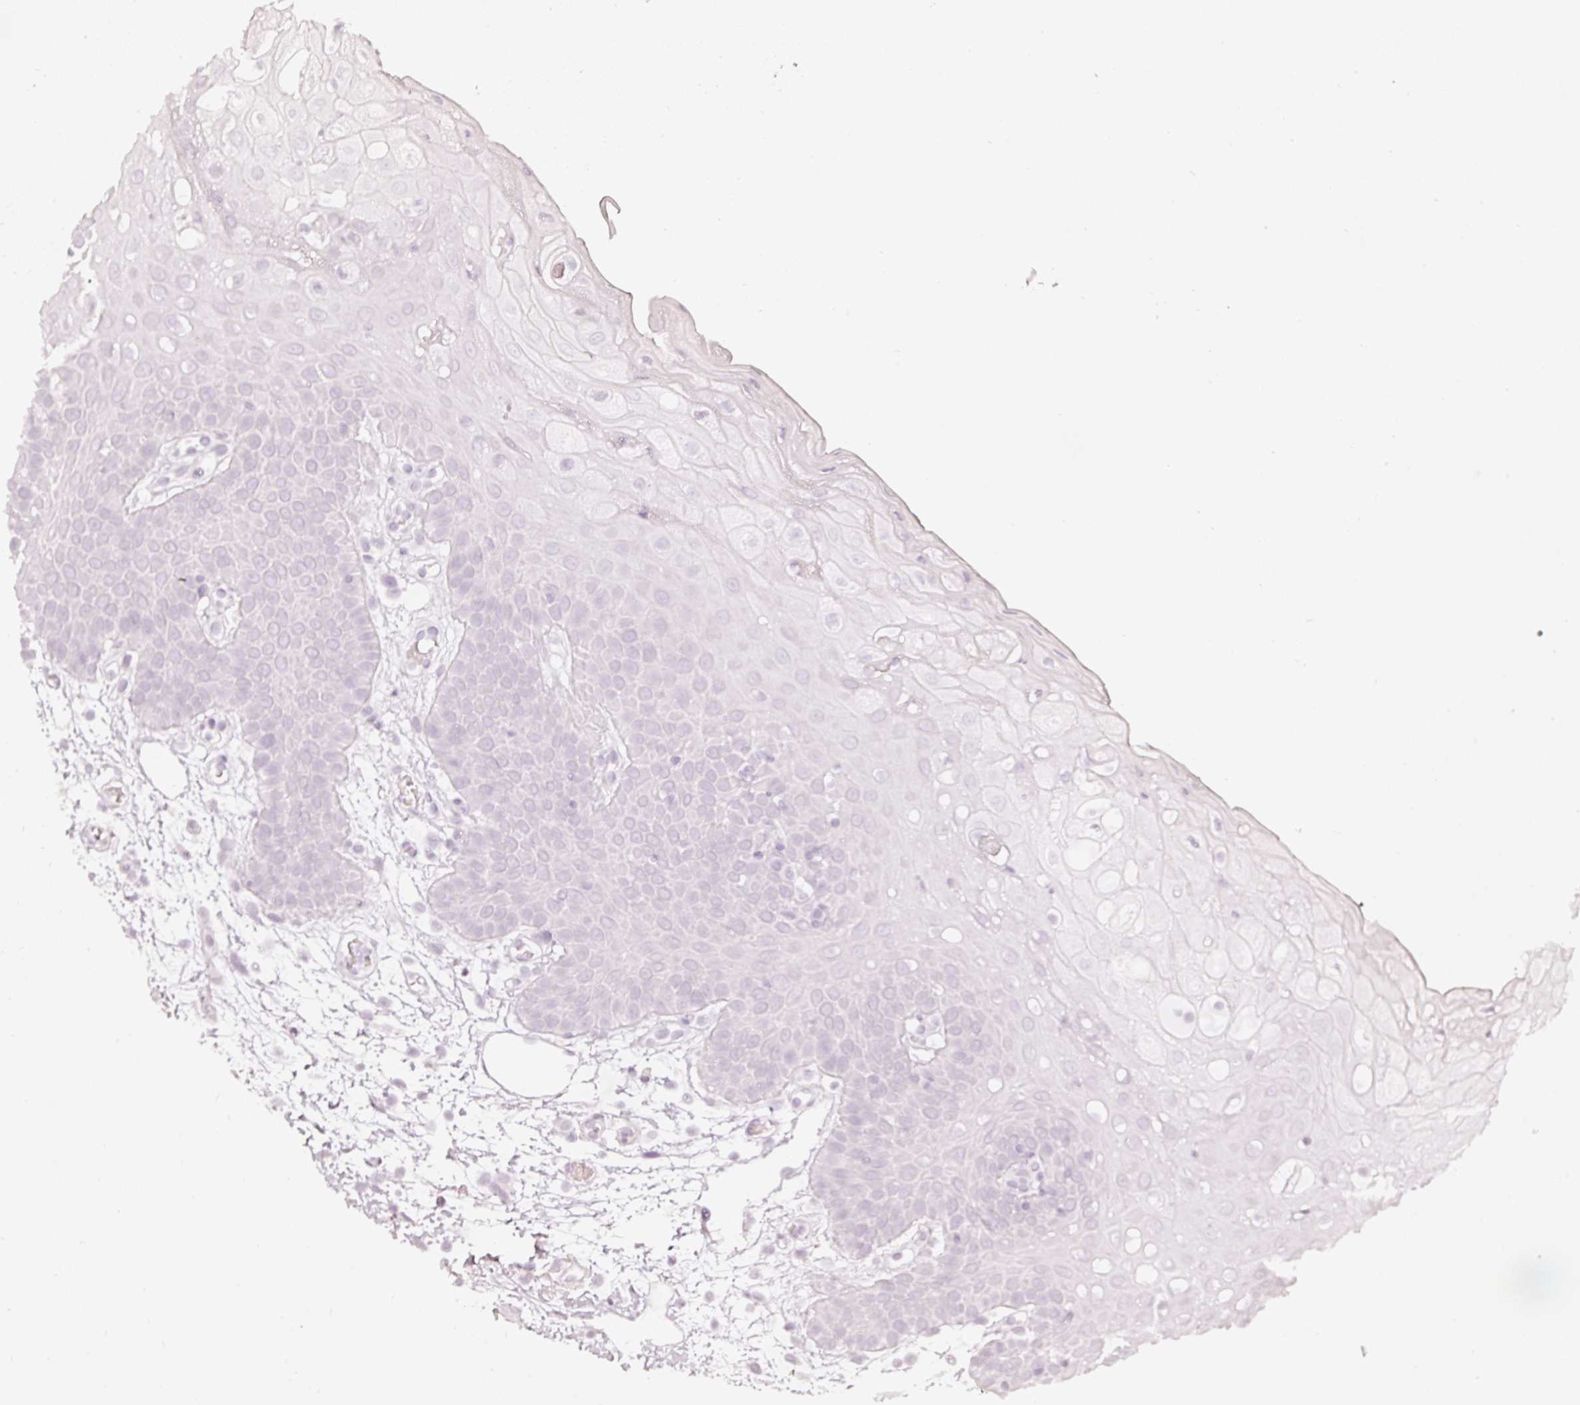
{"staining": {"intensity": "negative", "quantity": "none", "location": "none"}, "tissue": "oral mucosa", "cell_type": "Squamous epithelial cells", "image_type": "normal", "snomed": [{"axis": "morphology", "description": "Normal tissue, NOS"}, {"axis": "topography", "description": "Oral tissue"}, {"axis": "topography", "description": "Tounge, NOS"}], "caption": "A micrograph of oral mucosa stained for a protein exhibits no brown staining in squamous epithelial cells. (DAB immunohistochemistry (IHC) with hematoxylin counter stain).", "gene": "CNP", "patient": {"sex": "female", "age": 59}}